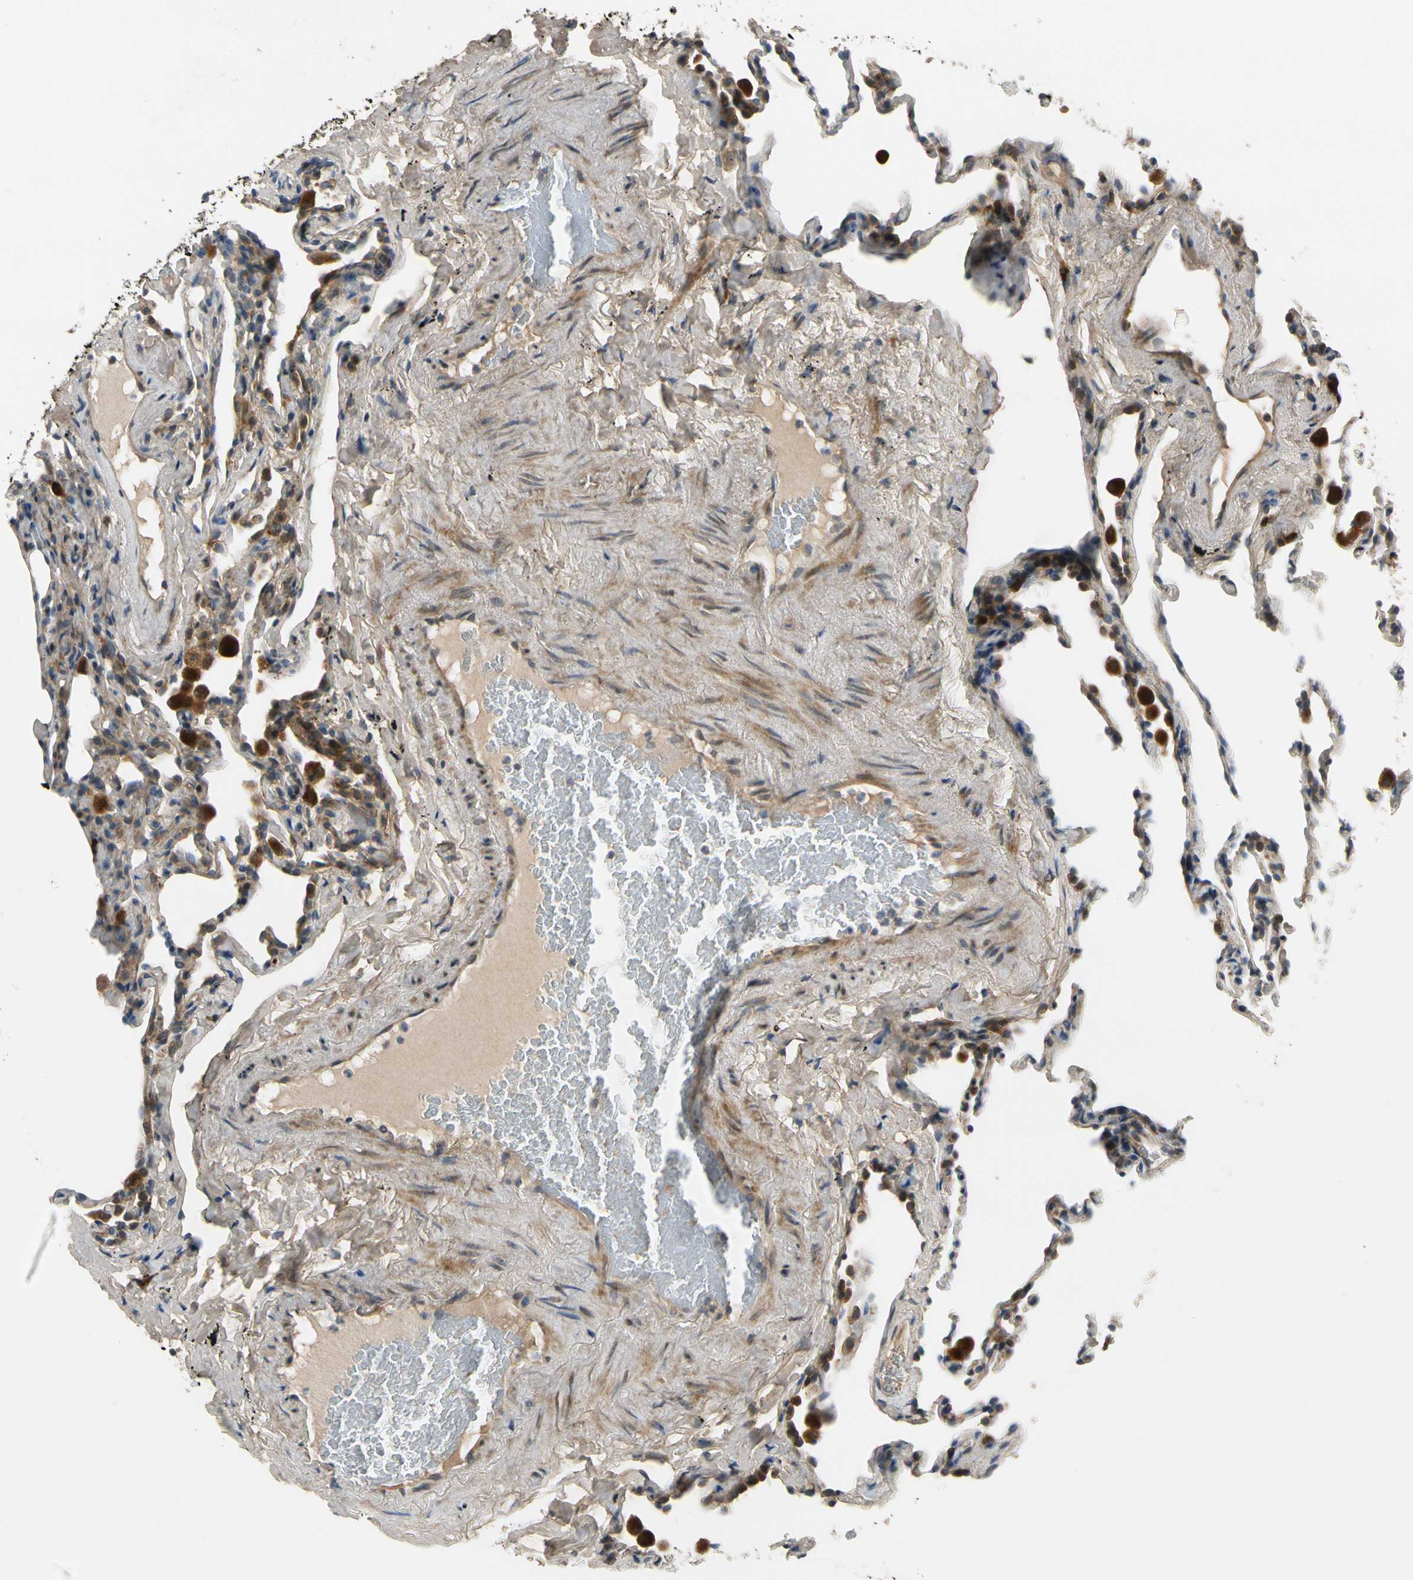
{"staining": {"intensity": "weak", "quantity": "25%-75%", "location": "cytoplasmic/membranous"}, "tissue": "lung", "cell_type": "Alveolar cells", "image_type": "normal", "snomed": [{"axis": "morphology", "description": "Normal tissue, NOS"}, {"axis": "morphology", "description": "Soft tissue tumor metastatic"}, {"axis": "topography", "description": "Lung"}], "caption": "This is a histology image of immunohistochemistry (IHC) staining of unremarkable lung, which shows weak positivity in the cytoplasmic/membranous of alveolar cells.", "gene": "MST1R", "patient": {"sex": "male", "age": 59}}